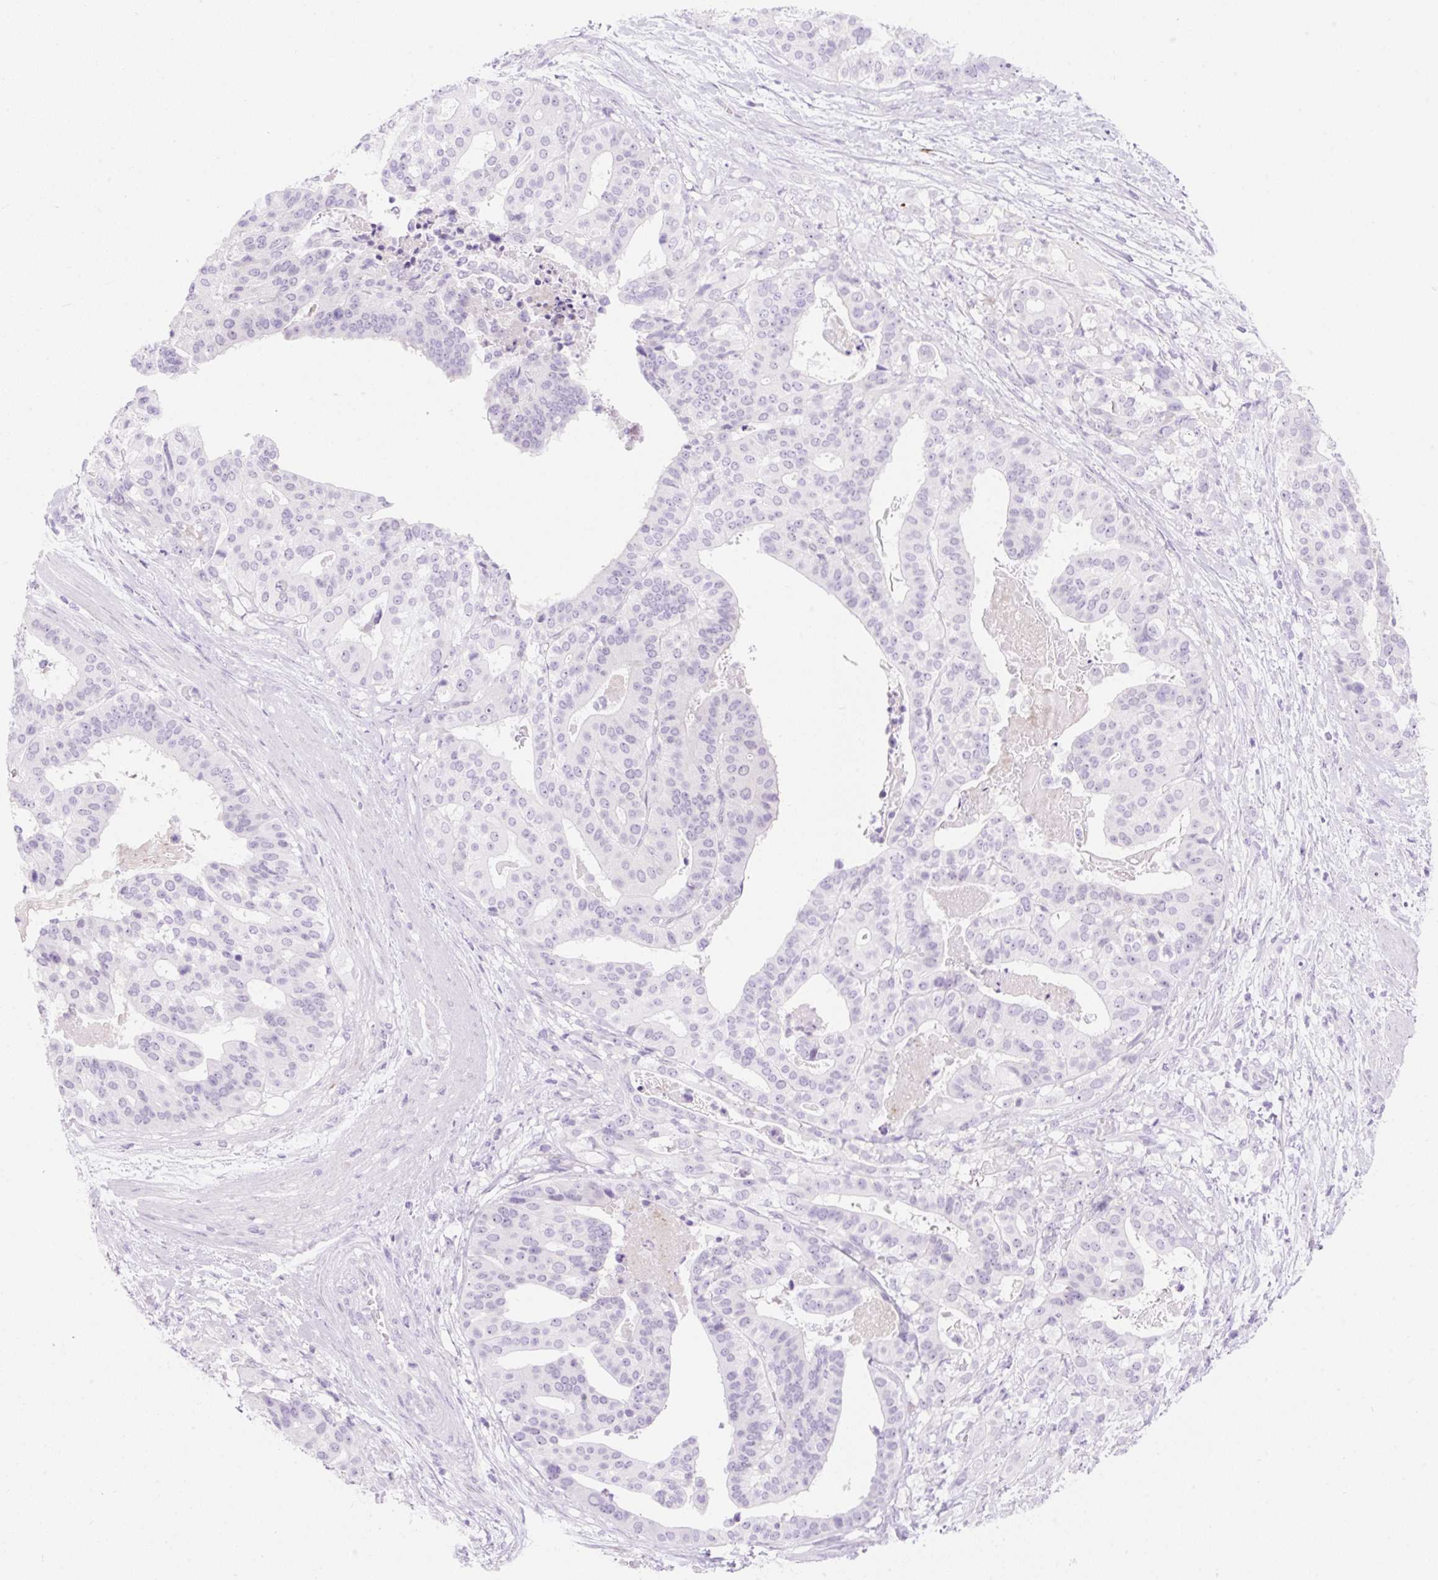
{"staining": {"intensity": "negative", "quantity": "none", "location": "none"}, "tissue": "stomach cancer", "cell_type": "Tumor cells", "image_type": "cancer", "snomed": [{"axis": "morphology", "description": "Adenocarcinoma, NOS"}, {"axis": "topography", "description": "Stomach"}], "caption": "DAB immunohistochemical staining of human stomach adenocarcinoma demonstrates no significant positivity in tumor cells. (Immunohistochemistry (ihc), brightfield microscopy, high magnification).", "gene": "ZNF121", "patient": {"sex": "male", "age": 48}}